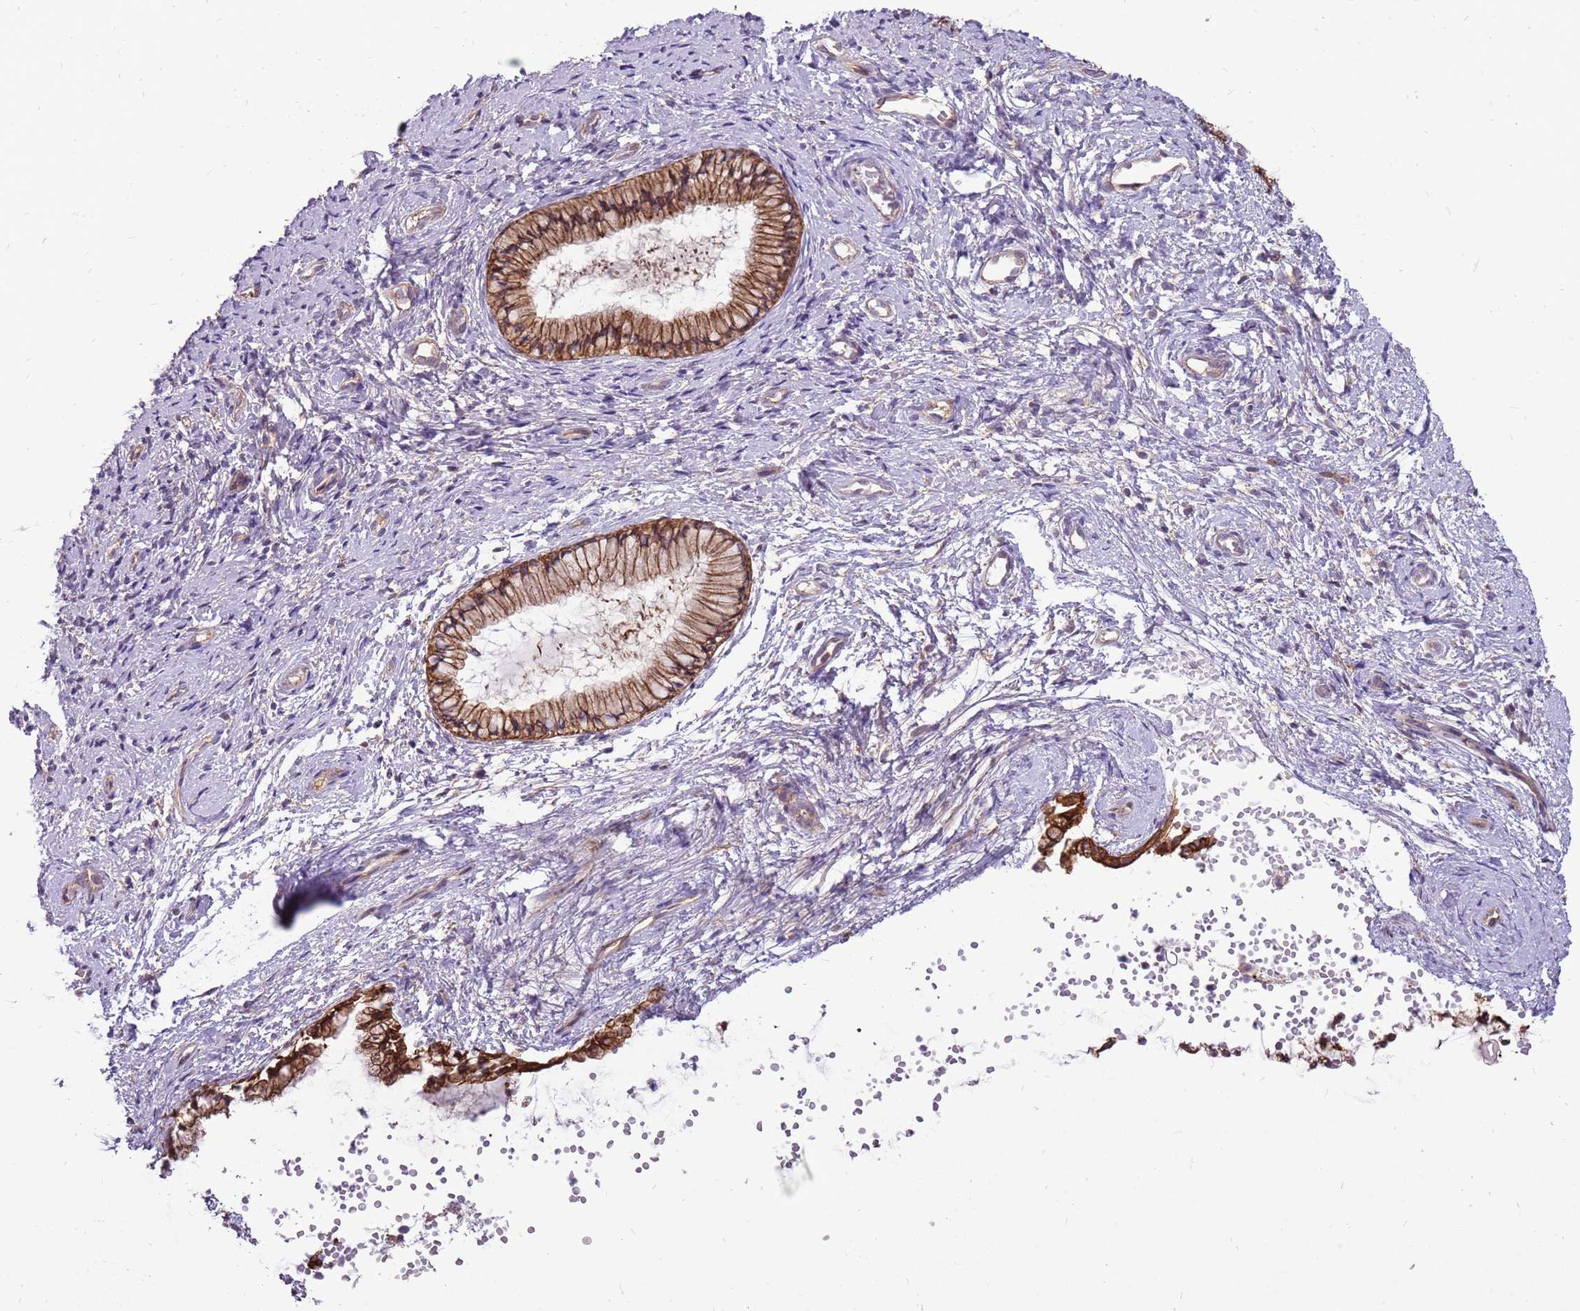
{"staining": {"intensity": "strong", "quantity": ">75%", "location": "cytoplasmic/membranous"}, "tissue": "cervix", "cell_type": "Glandular cells", "image_type": "normal", "snomed": [{"axis": "morphology", "description": "Normal tissue, NOS"}, {"axis": "topography", "description": "Cervix"}], "caption": "Immunohistochemistry (IHC) of unremarkable cervix reveals high levels of strong cytoplasmic/membranous positivity in approximately >75% of glandular cells. (brown staining indicates protein expression, while blue staining denotes nuclei).", "gene": "WASHC4", "patient": {"sex": "female", "age": 57}}